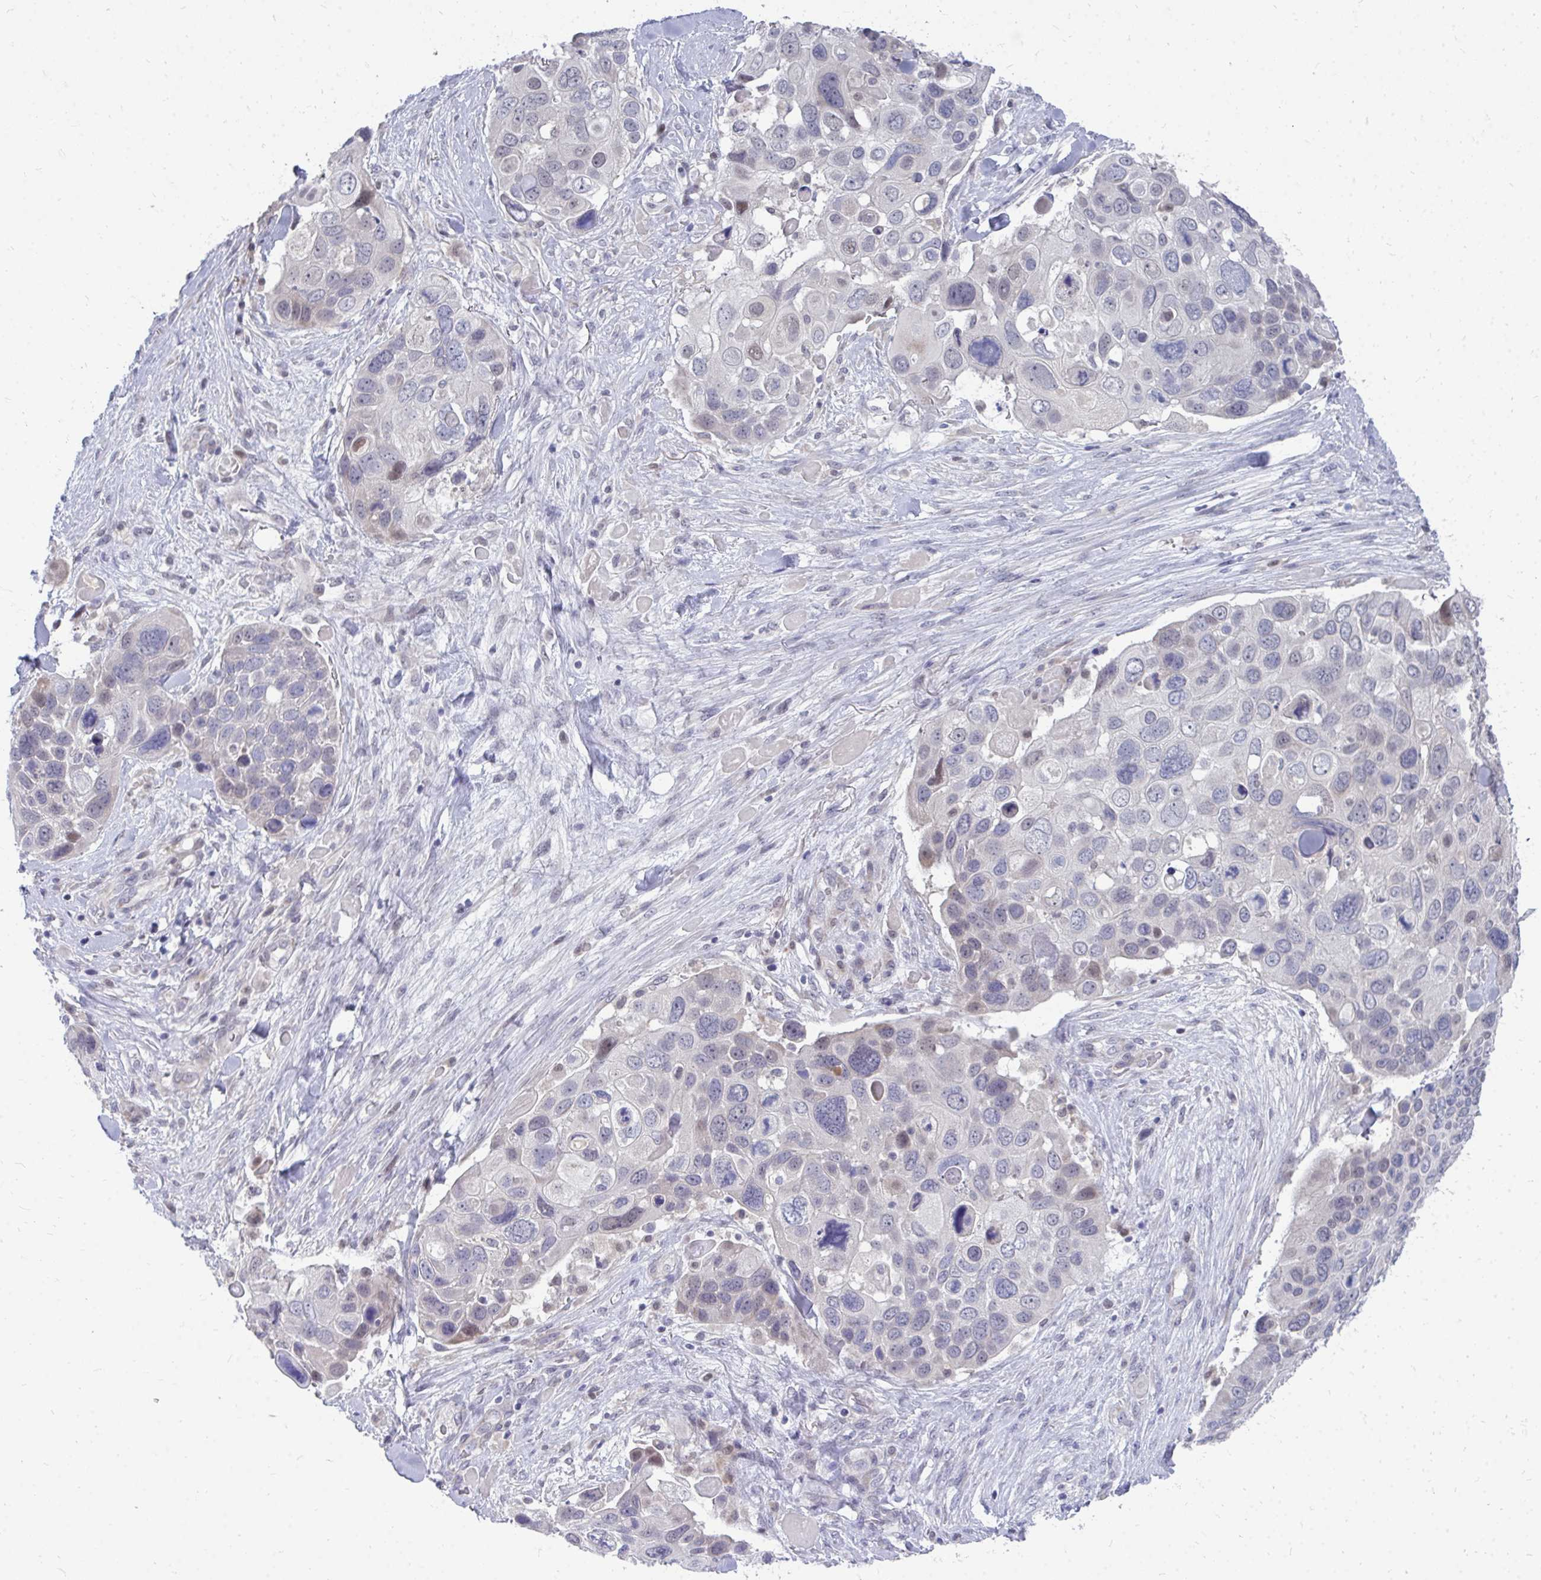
{"staining": {"intensity": "weak", "quantity": "<25%", "location": "nuclear"}, "tissue": "skin cancer", "cell_type": "Tumor cells", "image_type": "cancer", "snomed": [{"axis": "morphology", "description": "Basal cell carcinoma"}, {"axis": "topography", "description": "Skin"}], "caption": "Skin basal cell carcinoma was stained to show a protein in brown. There is no significant staining in tumor cells.", "gene": "MROH8", "patient": {"sex": "female", "age": 74}}